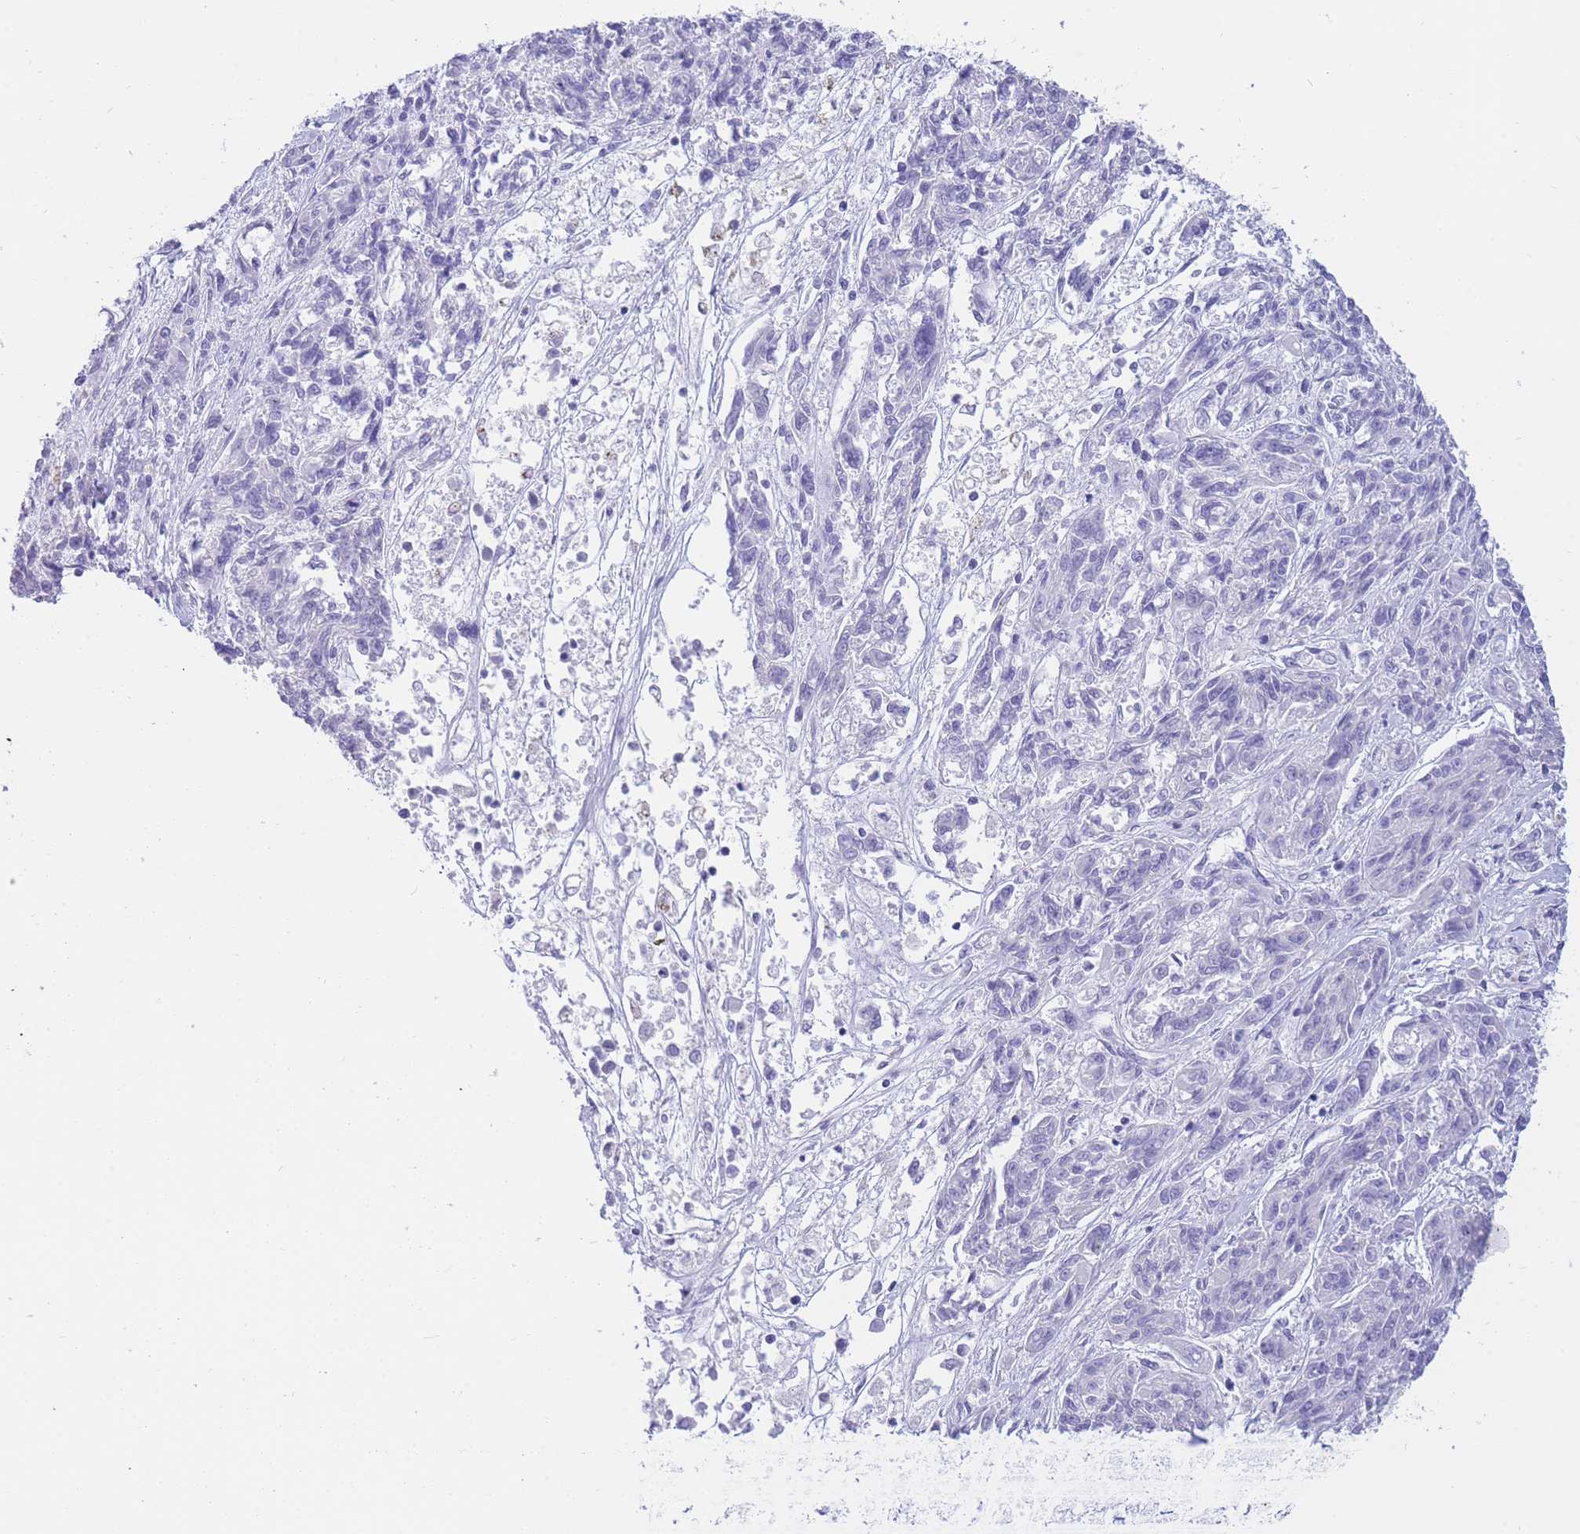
{"staining": {"intensity": "negative", "quantity": "none", "location": "none"}, "tissue": "melanoma", "cell_type": "Tumor cells", "image_type": "cancer", "snomed": [{"axis": "morphology", "description": "Malignant melanoma, NOS"}, {"axis": "topography", "description": "Skin"}], "caption": "This is an immunohistochemistry micrograph of human melanoma. There is no positivity in tumor cells.", "gene": "SULT1A1", "patient": {"sex": "male", "age": 53}}